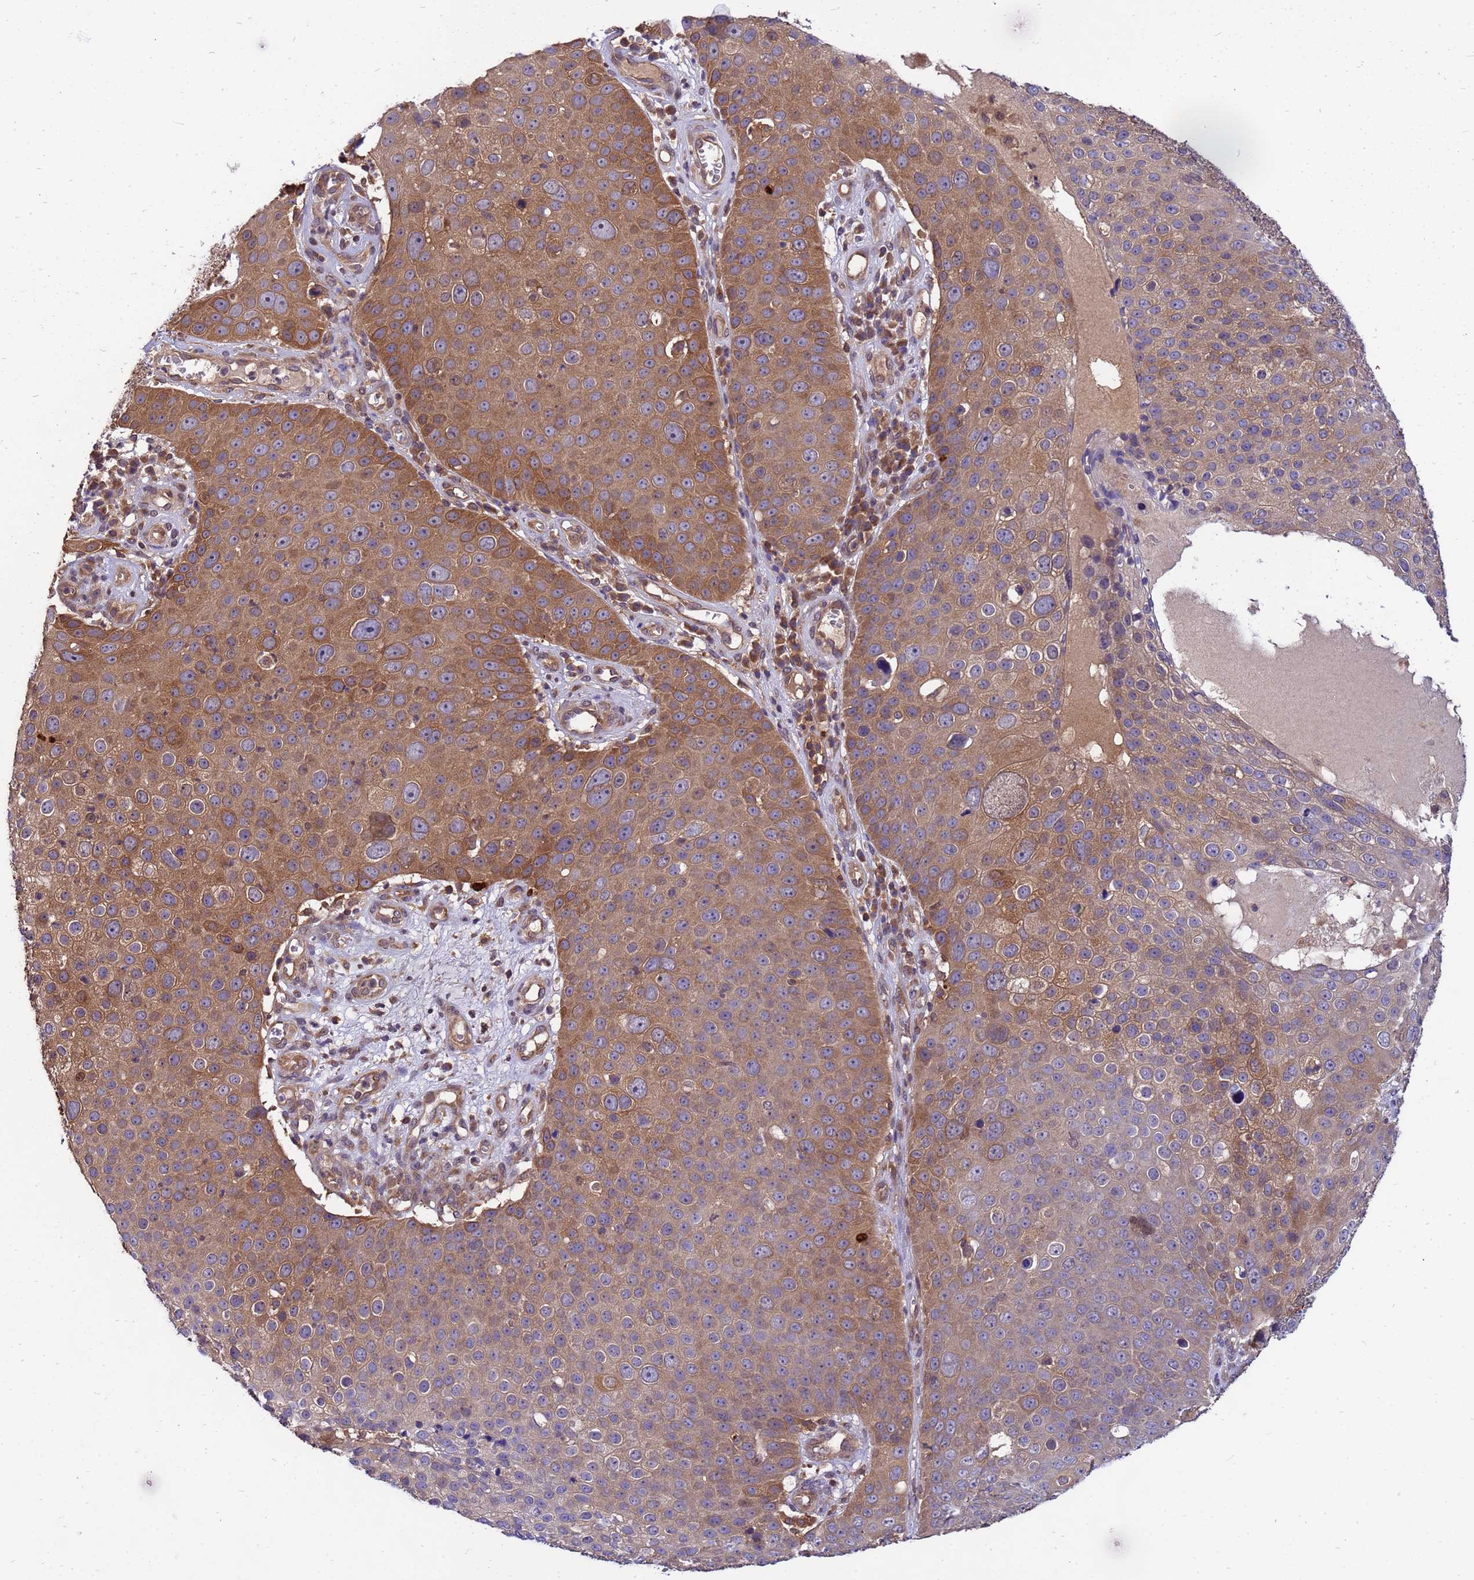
{"staining": {"intensity": "moderate", "quantity": "25%-75%", "location": "cytoplasmic/membranous"}, "tissue": "skin cancer", "cell_type": "Tumor cells", "image_type": "cancer", "snomed": [{"axis": "morphology", "description": "Squamous cell carcinoma, NOS"}, {"axis": "topography", "description": "Skin"}], "caption": "This micrograph reveals skin cancer (squamous cell carcinoma) stained with IHC to label a protein in brown. The cytoplasmic/membranous of tumor cells show moderate positivity for the protein. Nuclei are counter-stained blue.", "gene": "GET3", "patient": {"sex": "male", "age": 71}}